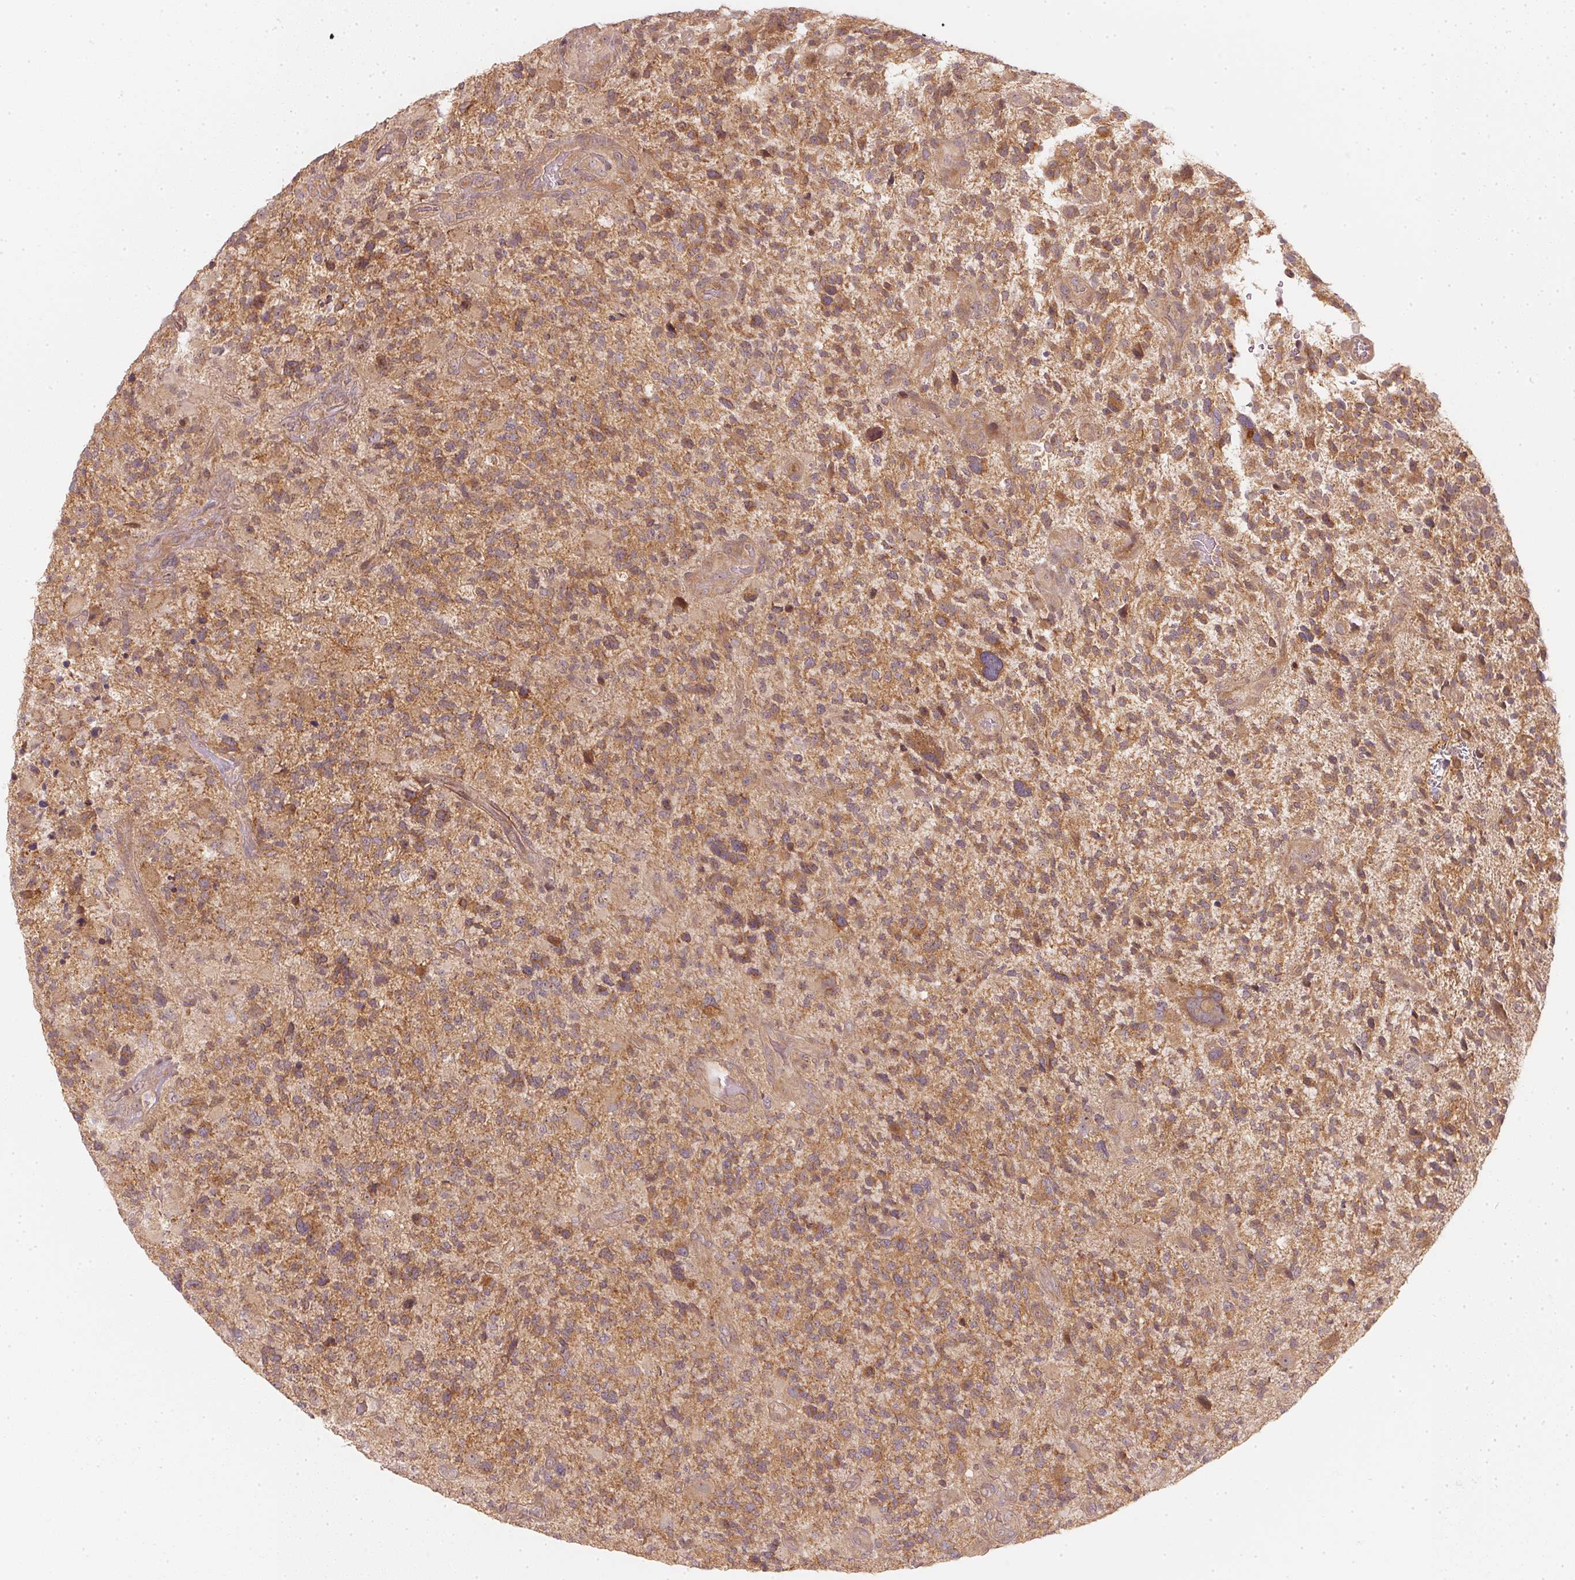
{"staining": {"intensity": "moderate", "quantity": ">75%", "location": "cytoplasmic/membranous"}, "tissue": "glioma", "cell_type": "Tumor cells", "image_type": "cancer", "snomed": [{"axis": "morphology", "description": "Glioma, malignant, High grade"}, {"axis": "topography", "description": "Brain"}], "caption": "Protein expression analysis of malignant glioma (high-grade) demonstrates moderate cytoplasmic/membranous staining in approximately >75% of tumor cells. Ihc stains the protein in brown and the nuclei are stained blue.", "gene": "WDR54", "patient": {"sex": "female", "age": 71}}